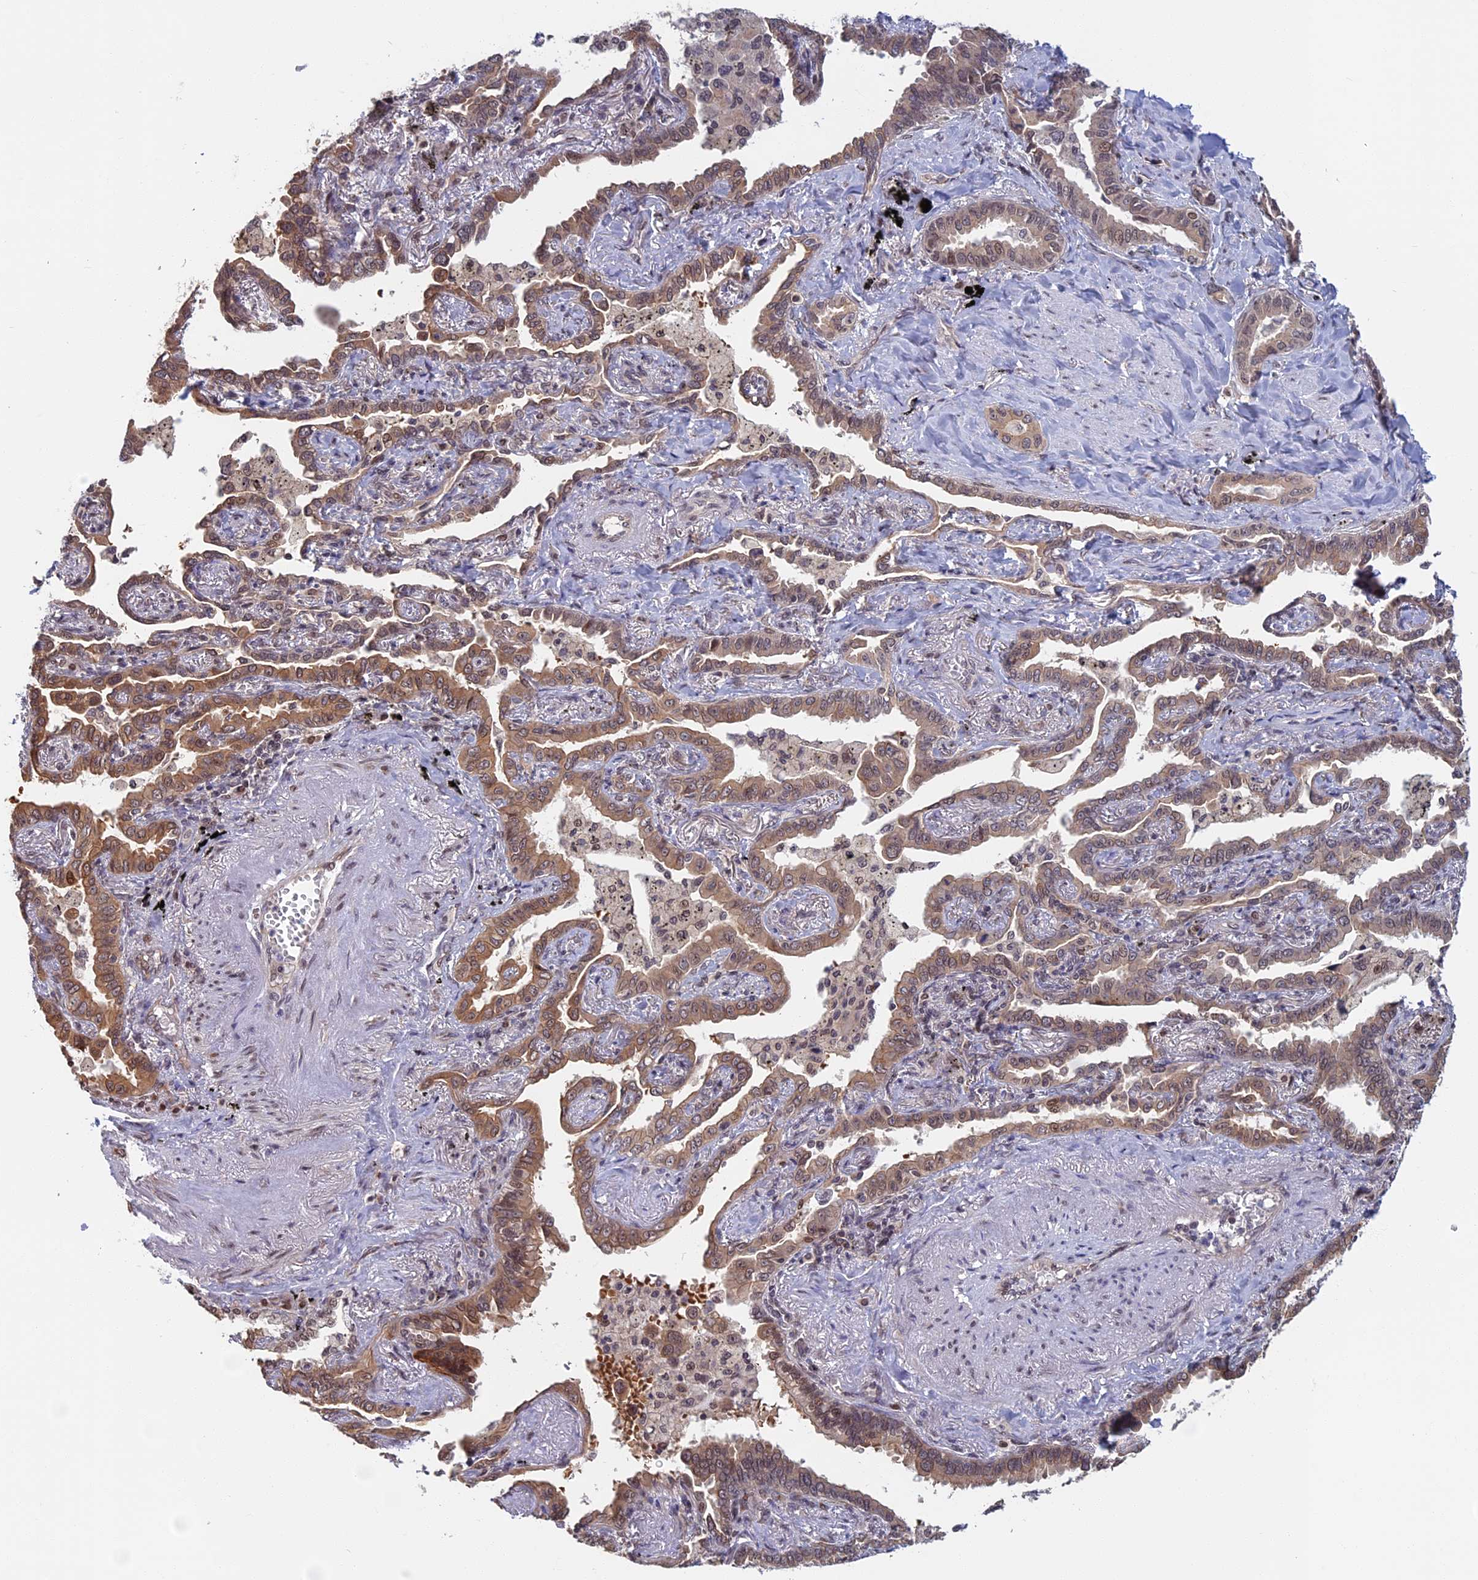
{"staining": {"intensity": "weak", "quantity": ">75%", "location": "cytoplasmic/membranous,nuclear"}, "tissue": "lung cancer", "cell_type": "Tumor cells", "image_type": "cancer", "snomed": [{"axis": "morphology", "description": "Adenocarcinoma, NOS"}, {"axis": "topography", "description": "Lung"}], "caption": "Adenocarcinoma (lung) tissue displays weak cytoplasmic/membranous and nuclear positivity in about >75% of tumor cells, visualized by immunohistochemistry. Using DAB (brown) and hematoxylin (blue) stains, captured at high magnification using brightfield microscopy.", "gene": "CCDC113", "patient": {"sex": "male", "age": 67}}